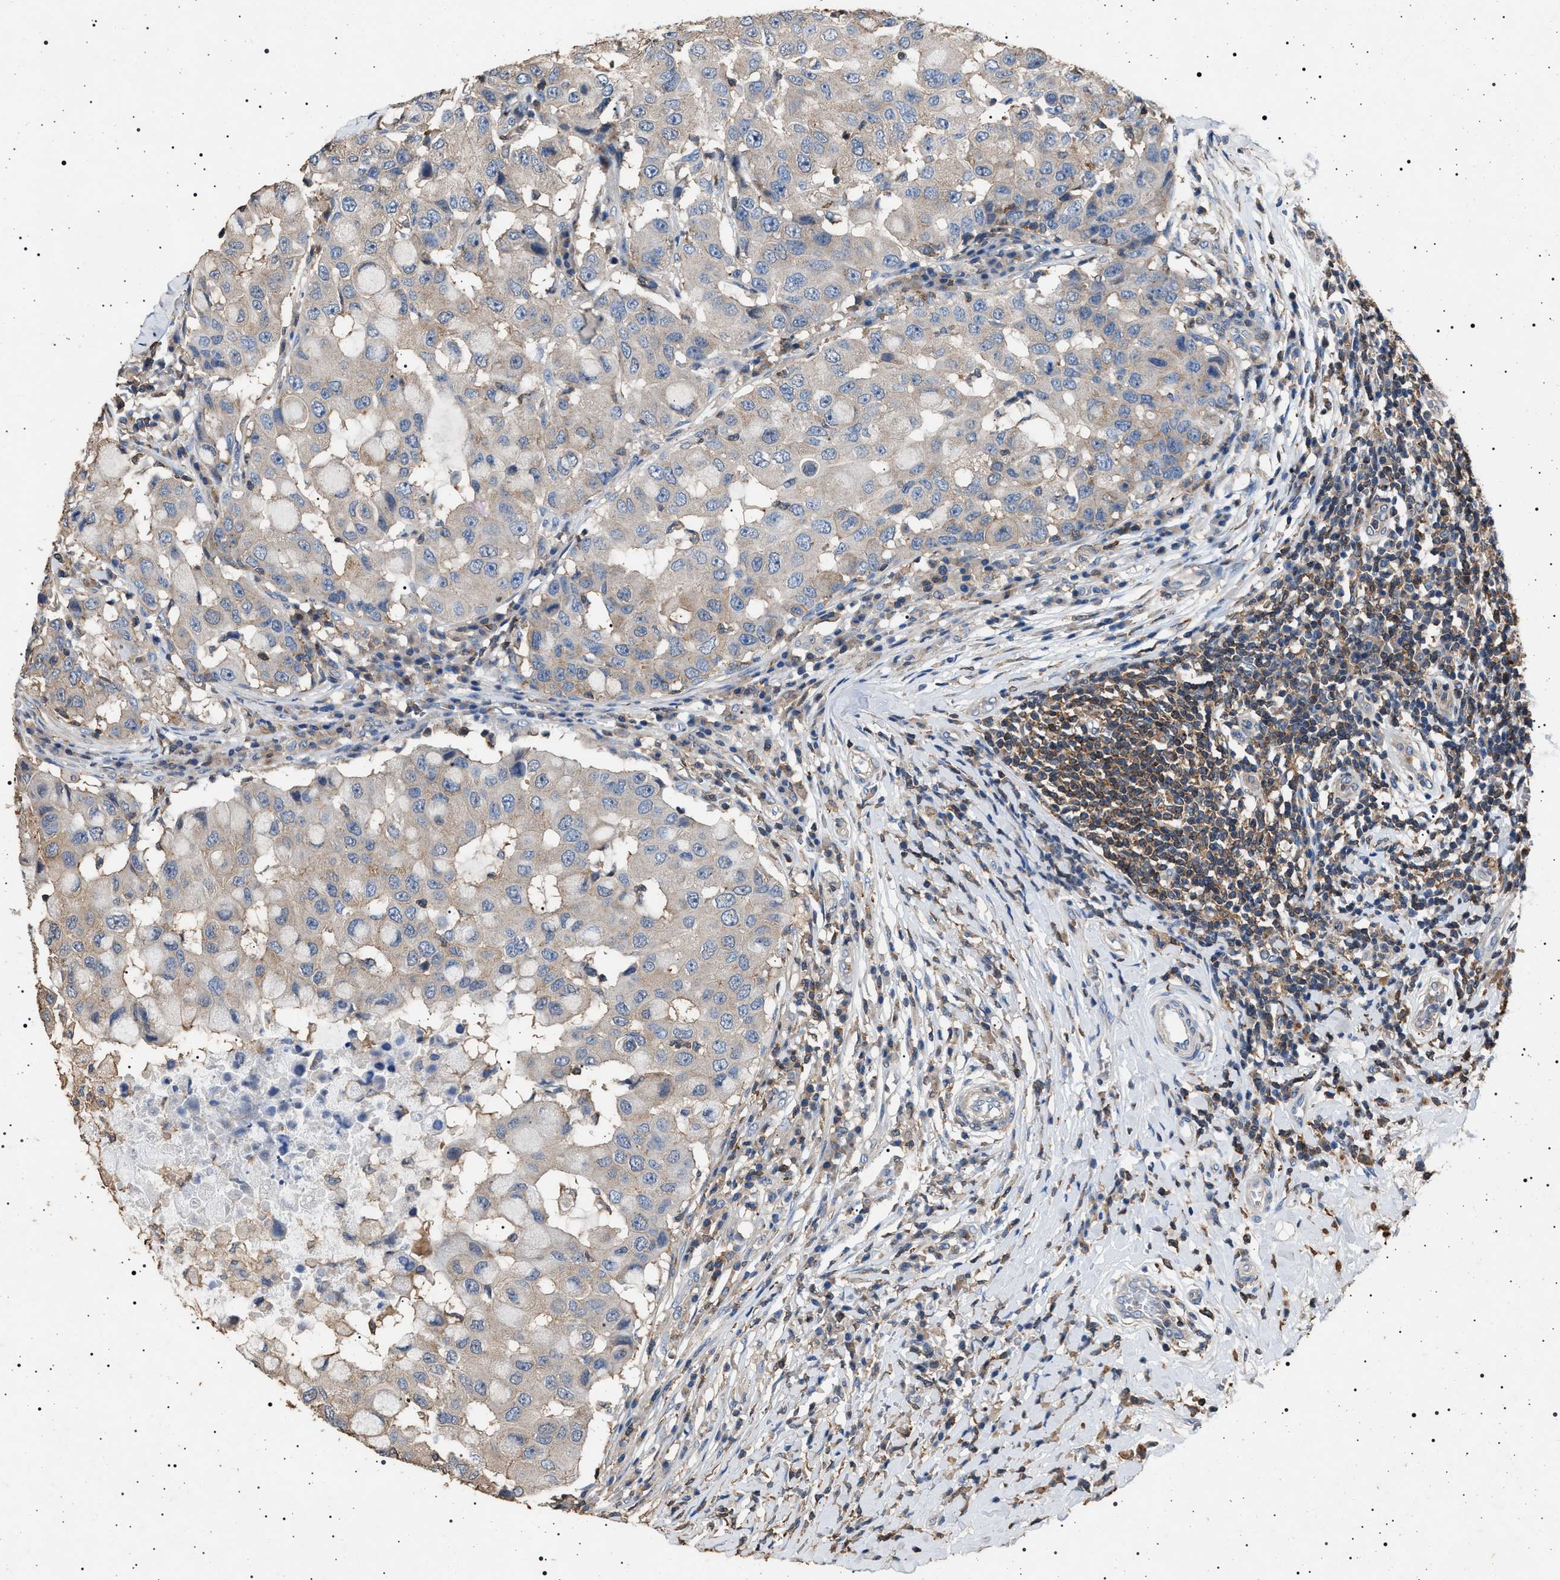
{"staining": {"intensity": "negative", "quantity": "none", "location": "none"}, "tissue": "breast cancer", "cell_type": "Tumor cells", "image_type": "cancer", "snomed": [{"axis": "morphology", "description": "Duct carcinoma"}, {"axis": "topography", "description": "Breast"}], "caption": "This is an IHC micrograph of breast cancer (infiltrating ductal carcinoma). There is no positivity in tumor cells.", "gene": "SMAP2", "patient": {"sex": "female", "age": 27}}